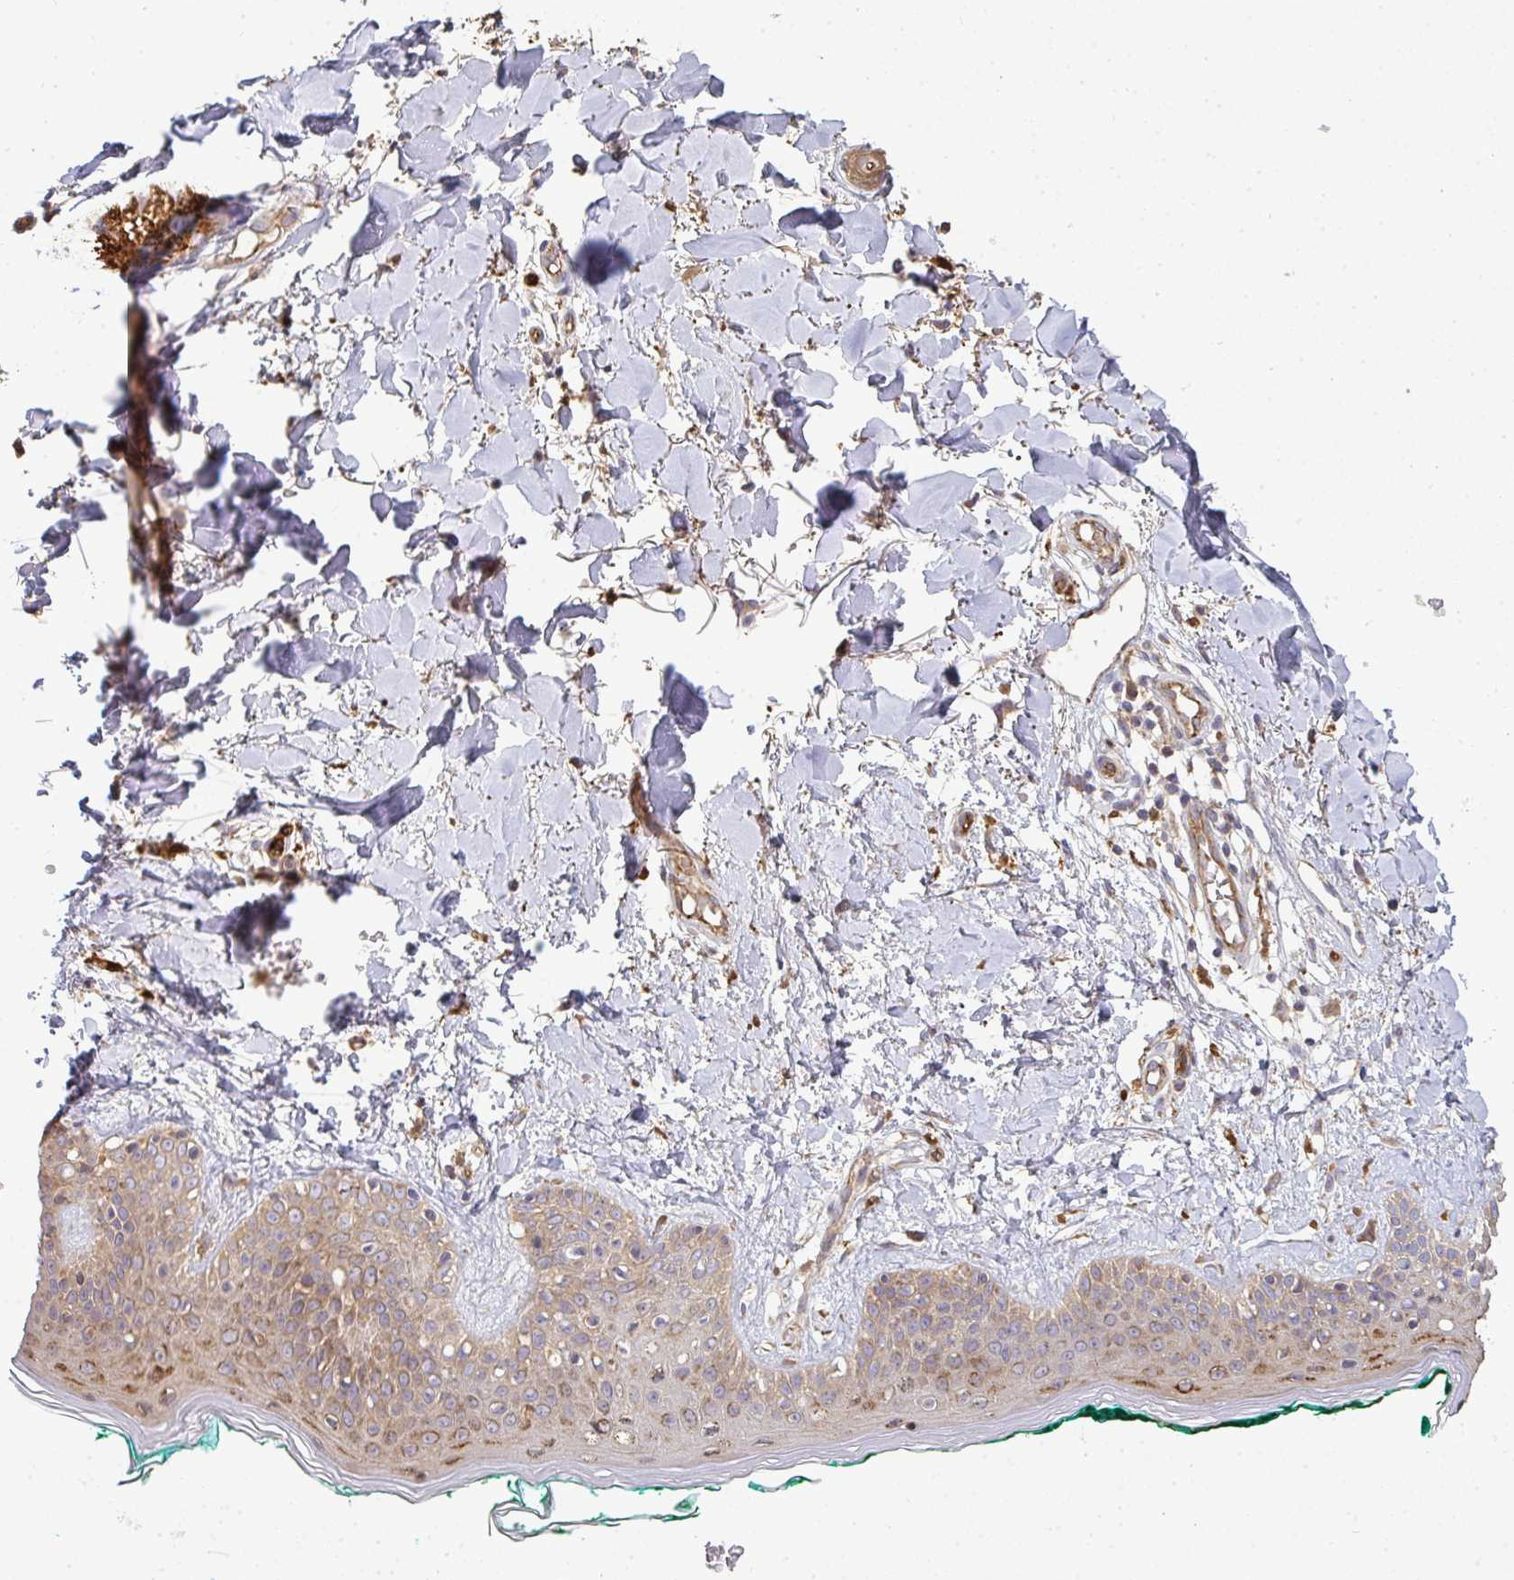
{"staining": {"intensity": "moderate", "quantity": ">75%", "location": "cytoplasmic/membranous"}, "tissue": "skin", "cell_type": "Fibroblasts", "image_type": "normal", "snomed": [{"axis": "morphology", "description": "Normal tissue, NOS"}, {"axis": "topography", "description": "Skin"}], "caption": "Protein positivity by IHC demonstrates moderate cytoplasmic/membranous staining in about >75% of fibroblasts in normal skin.", "gene": "B4GALT6", "patient": {"sex": "female", "age": 34}}